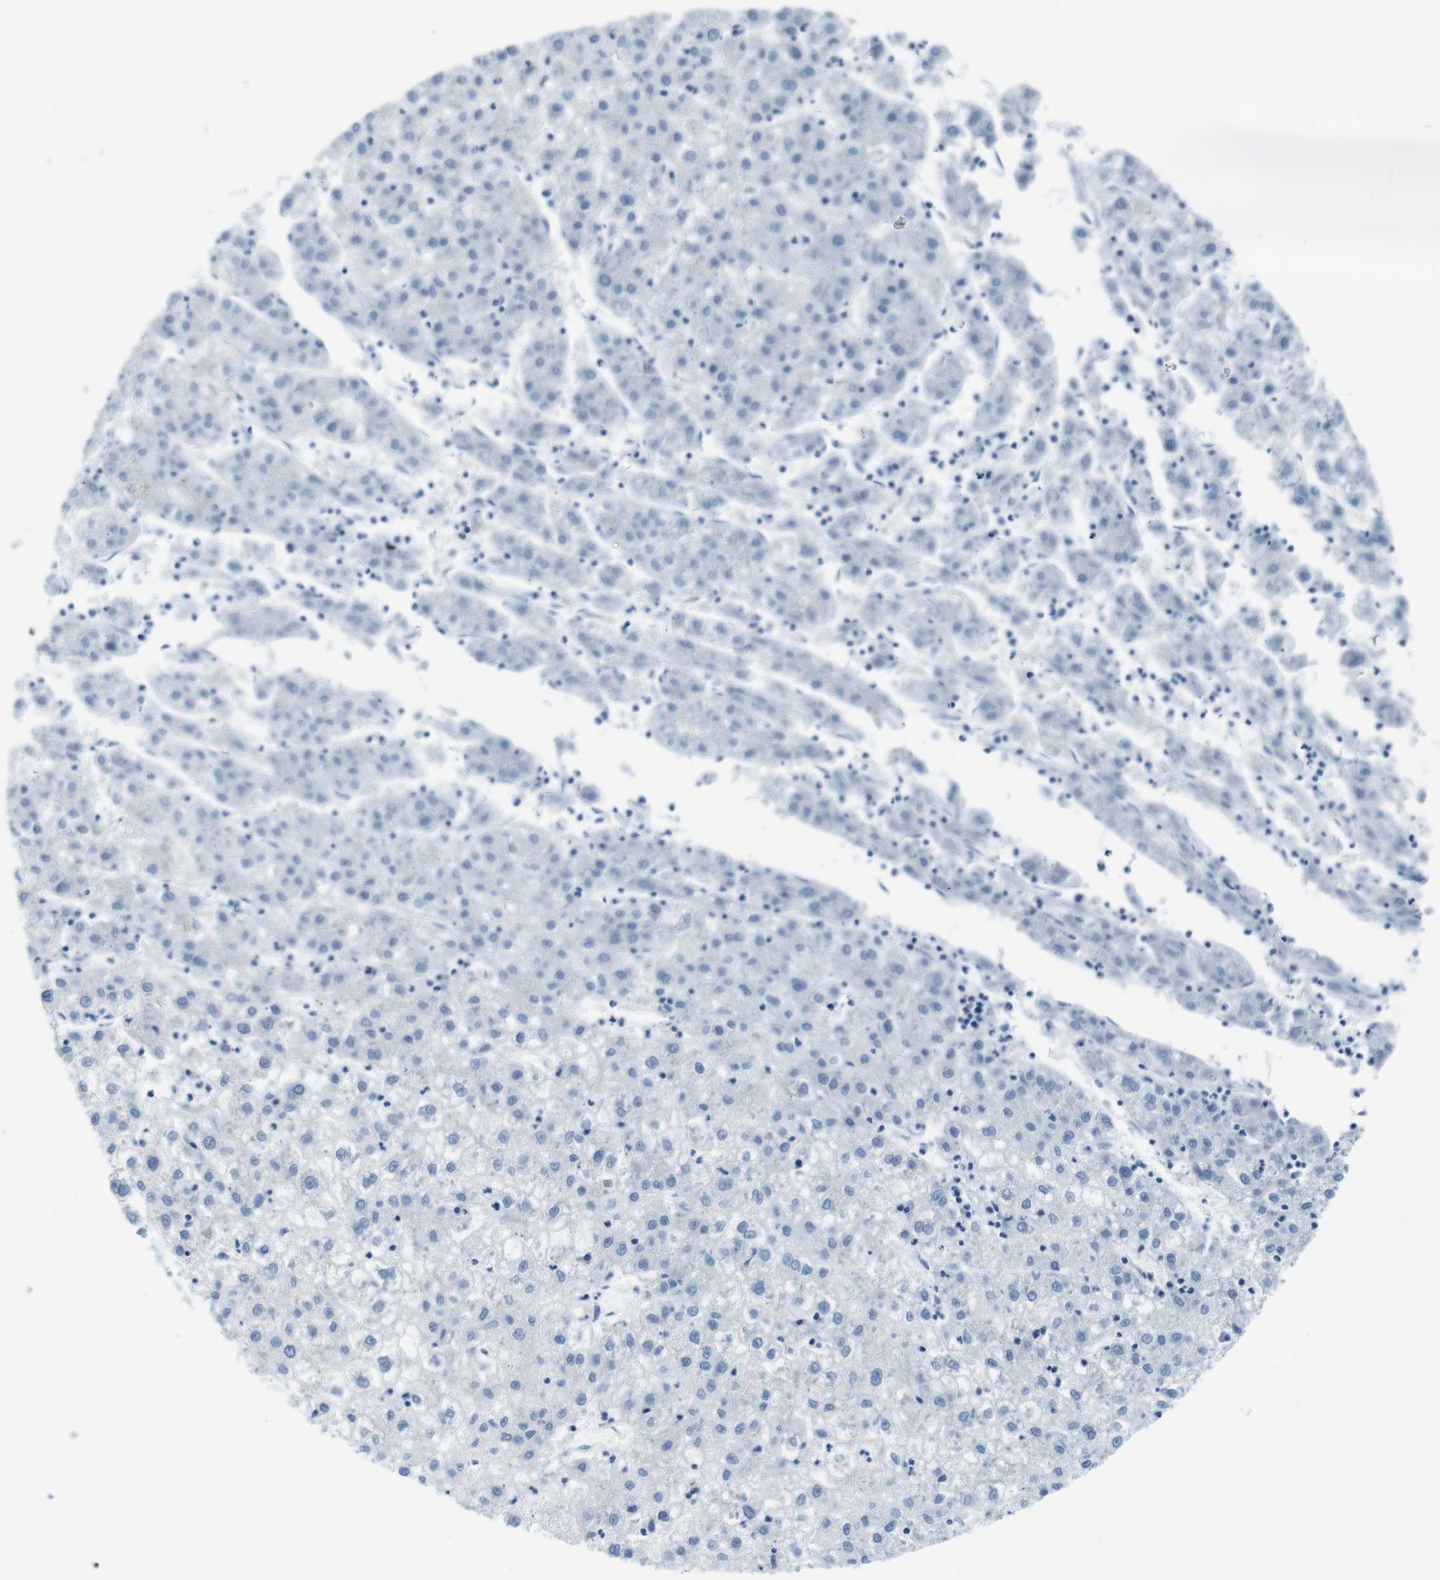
{"staining": {"intensity": "negative", "quantity": "none", "location": "none"}, "tissue": "liver cancer", "cell_type": "Tumor cells", "image_type": "cancer", "snomed": [{"axis": "morphology", "description": "Carcinoma, Hepatocellular, NOS"}, {"axis": "topography", "description": "Liver"}], "caption": "Immunohistochemical staining of human liver cancer reveals no significant staining in tumor cells.", "gene": "EIF2B5", "patient": {"sex": "male", "age": 72}}